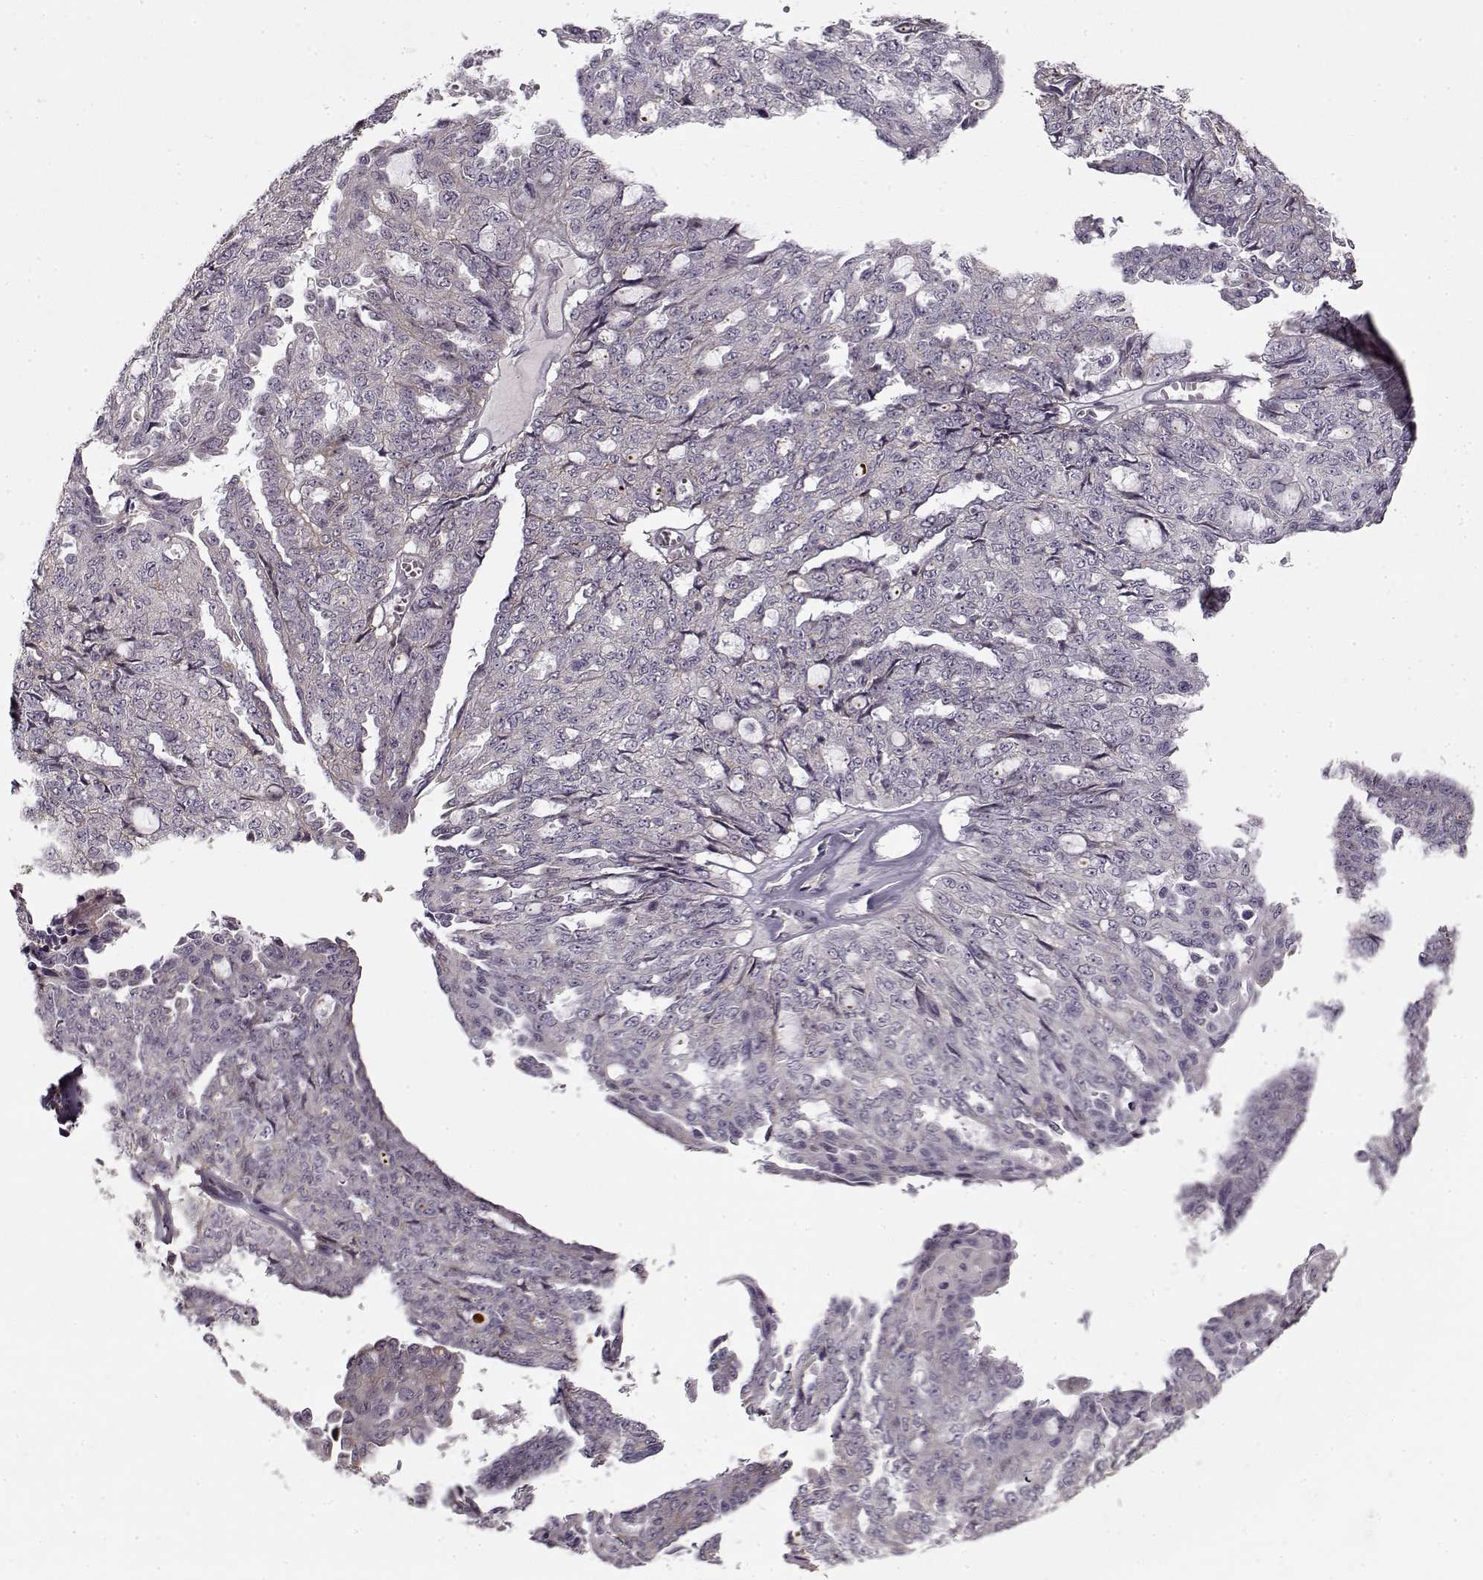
{"staining": {"intensity": "negative", "quantity": "none", "location": "none"}, "tissue": "ovarian cancer", "cell_type": "Tumor cells", "image_type": "cancer", "snomed": [{"axis": "morphology", "description": "Cystadenocarcinoma, serous, NOS"}, {"axis": "topography", "description": "Ovary"}], "caption": "IHC histopathology image of serous cystadenocarcinoma (ovarian) stained for a protein (brown), which displays no staining in tumor cells. (Brightfield microscopy of DAB immunohistochemistry (IHC) at high magnification).", "gene": "LAMB2", "patient": {"sex": "female", "age": 71}}